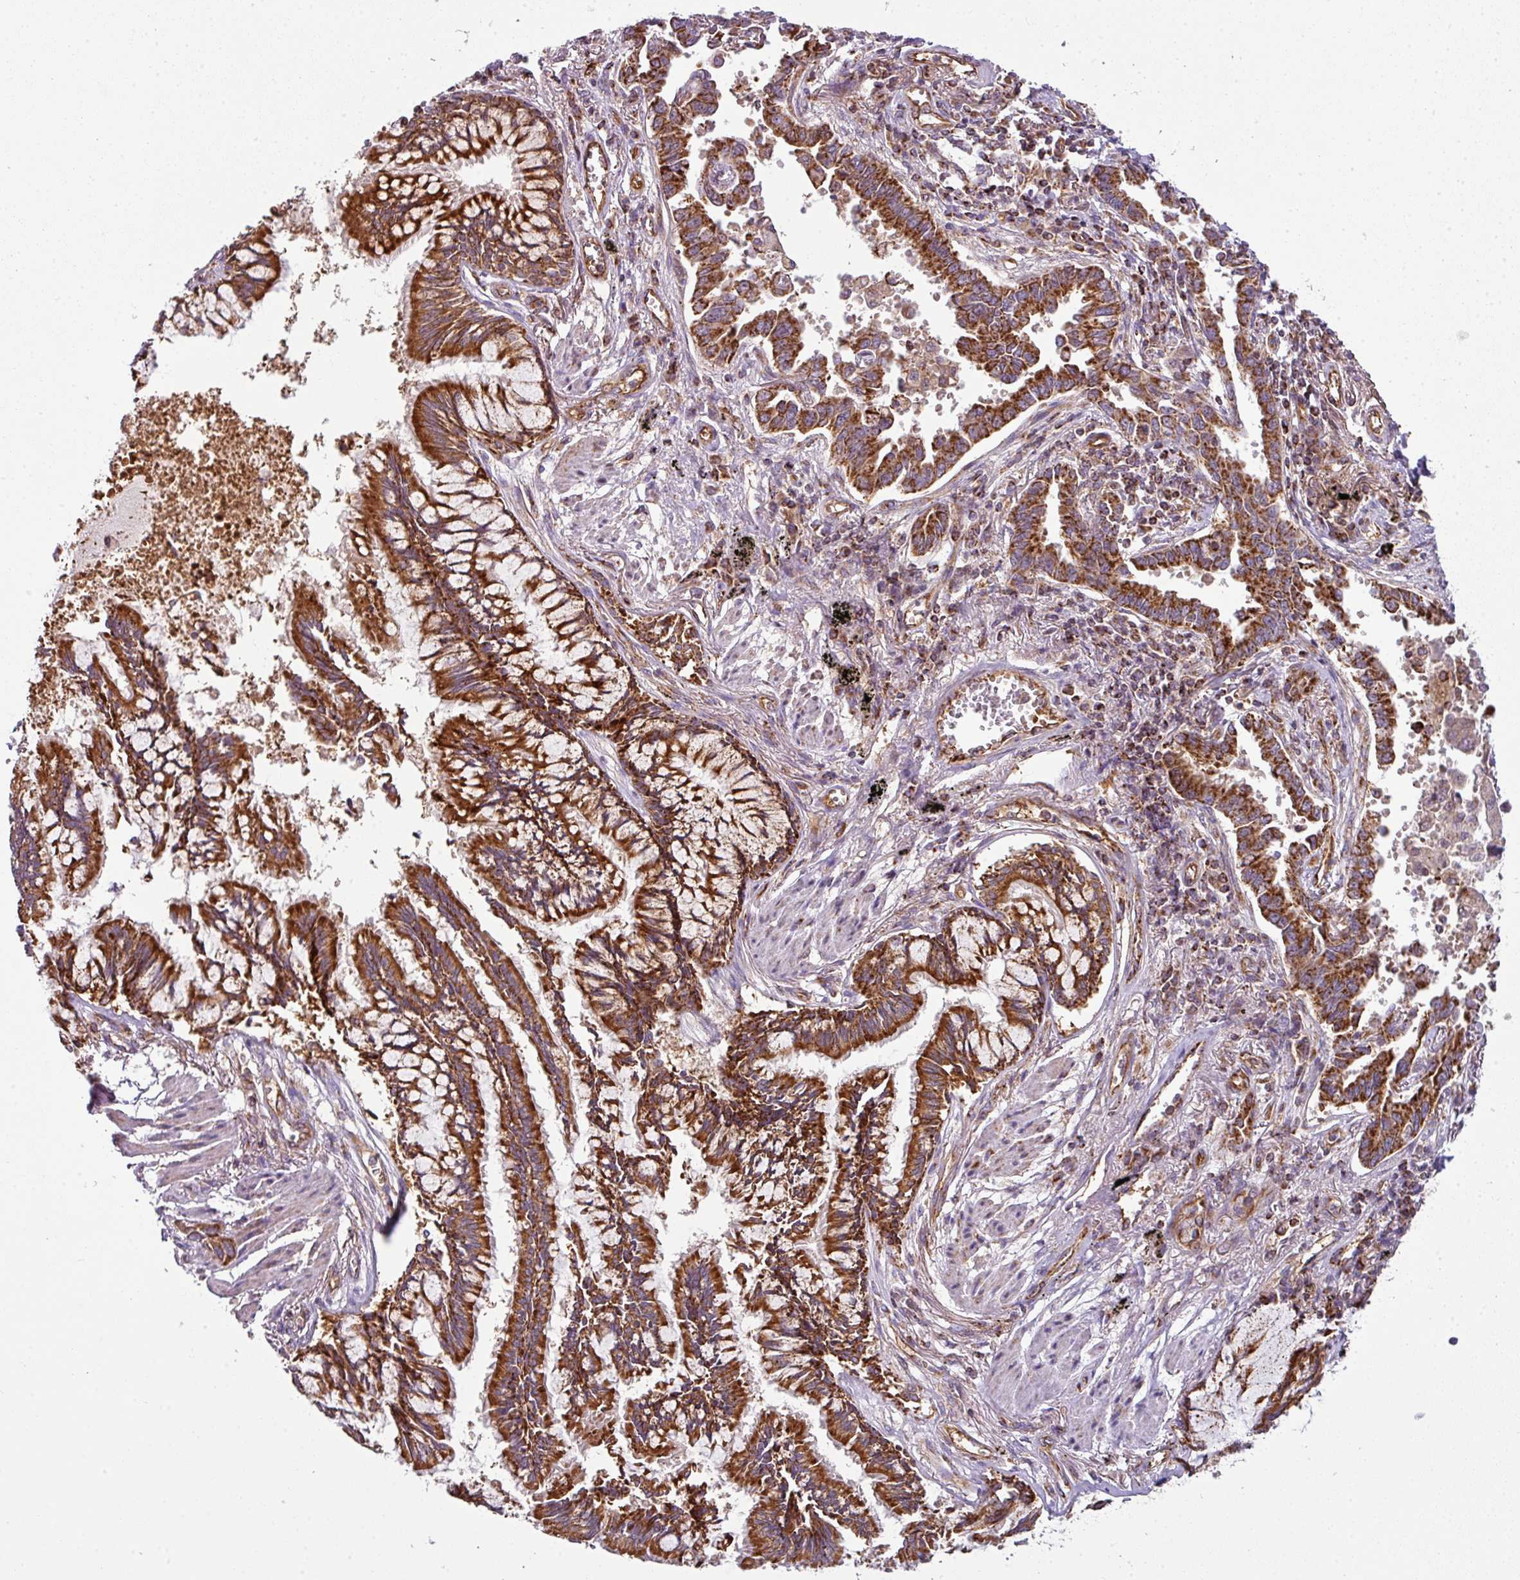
{"staining": {"intensity": "strong", "quantity": ">75%", "location": "cytoplasmic/membranous"}, "tissue": "lung cancer", "cell_type": "Tumor cells", "image_type": "cancer", "snomed": [{"axis": "morphology", "description": "Adenocarcinoma, NOS"}, {"axis": "topography", "description": "Lung"}], "caption": "Strong cytoplasmic/membranous positivity for a protein is seen in approximately >75% of tumor cells of lung cancer (adenocarcinoma) using IHC.", "gene": "PRELID3B", "patient": {"sex": "male", "age": 67}}